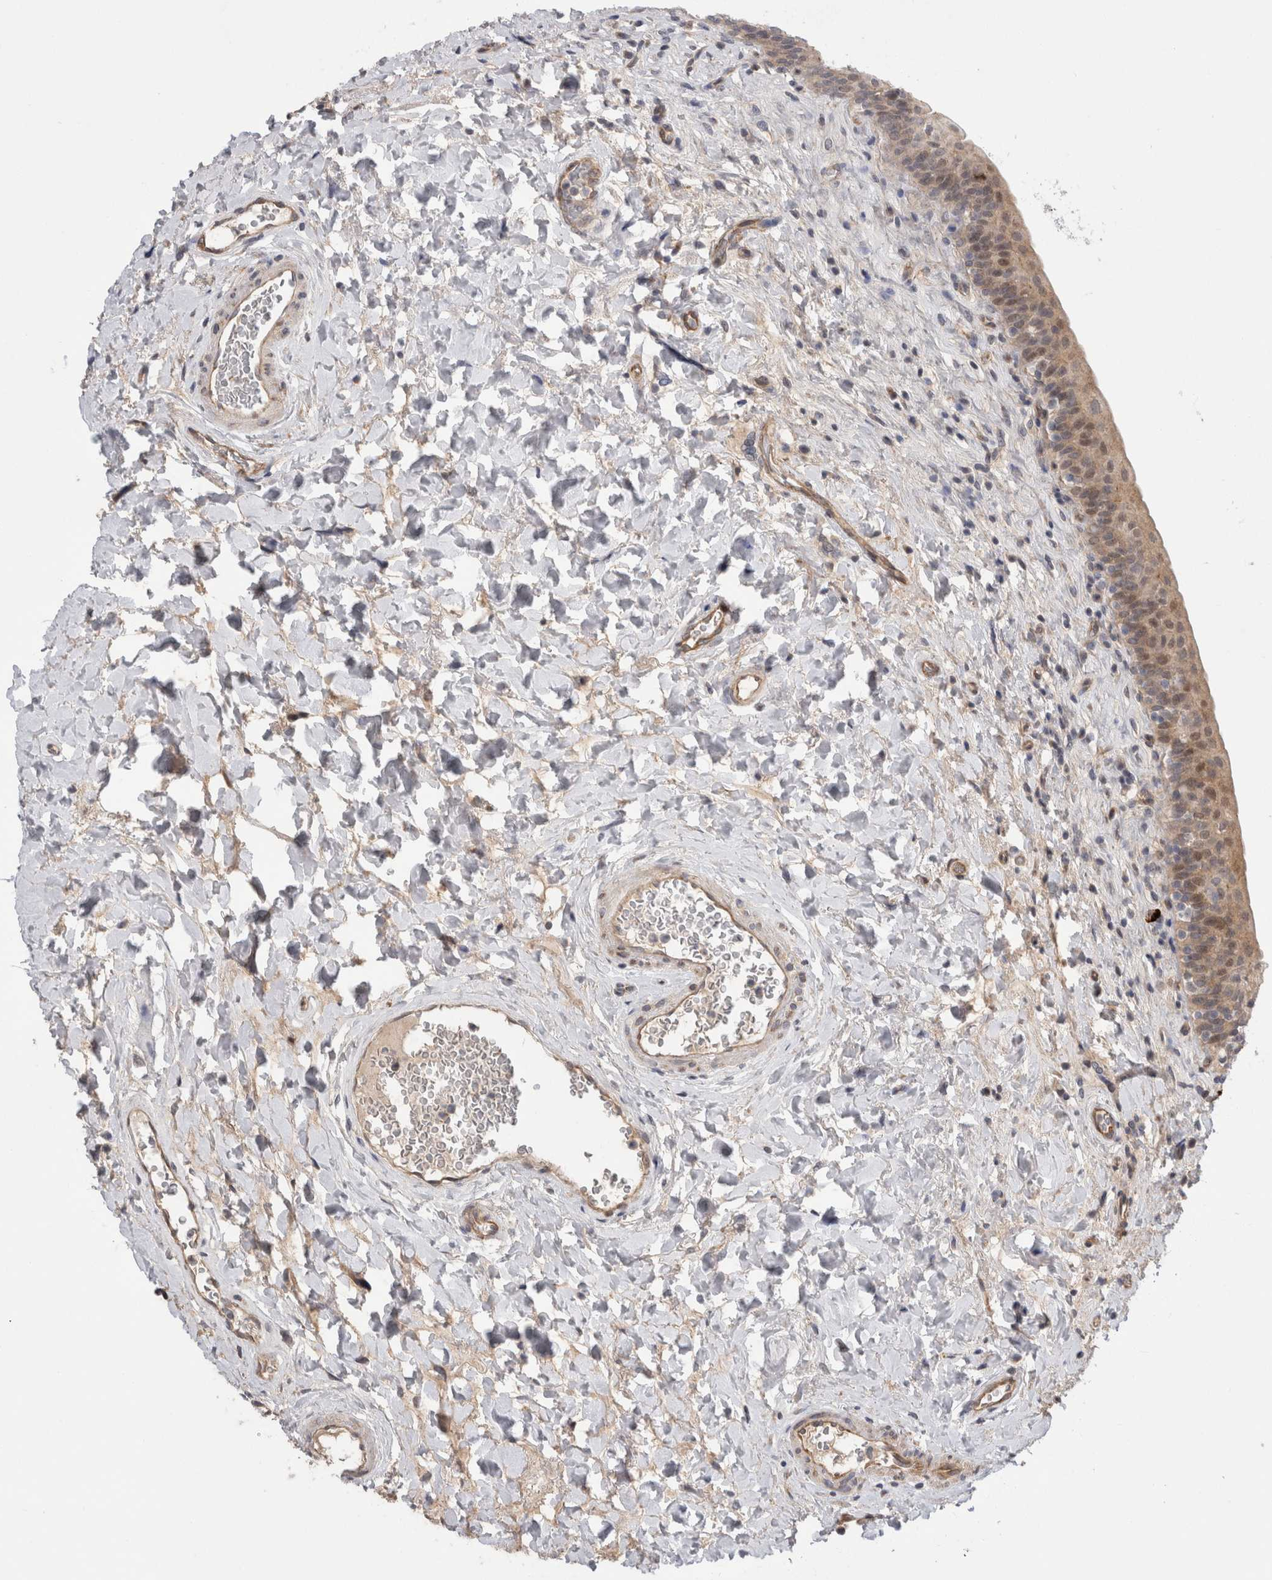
{"staining": {"intensity": "moderate", "quantity": ">75%", "location": "cytoplasmic/membranous,nuclear"}, "tissue": "urinary bladder", "cell_type": "Urothelial cells", "image_type": "normal", "snomed": [{"axis": "morphology", "description": "Normal tissue, NOS"}, {"axis": "topography", "description": "Urinary bladder"}], "caption": "Immunohistochemical staining of benign urinary bladder reveals medium levels of moderate cytoplasmic/membranous,nuclear expression in about >75% of urothelial cells. (brown staining indicates protein expression, while blue staining denotes nuclei).", "gene": "TAFA5", "patient": {"sex": "male", "age": 83}}